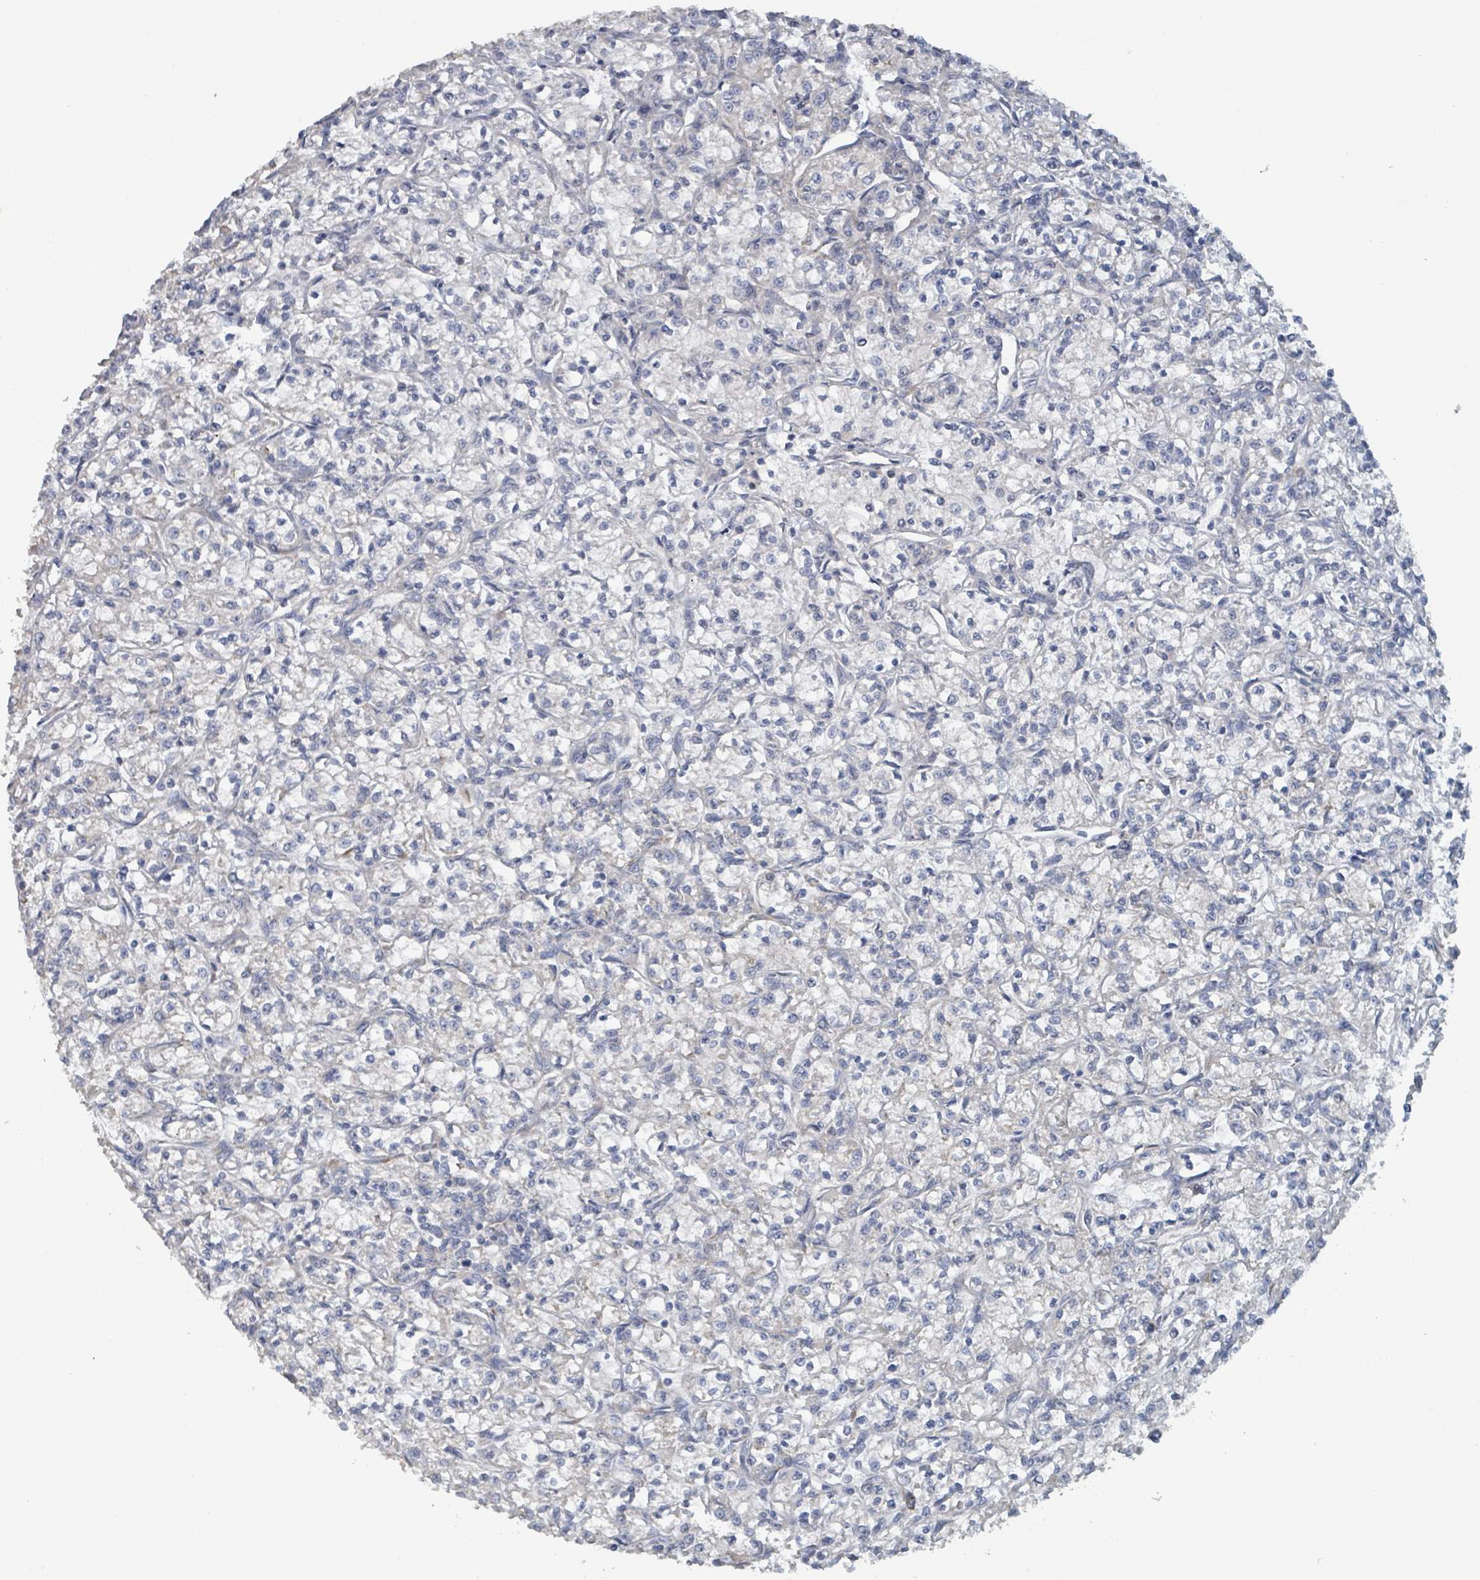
{"staining": {"intensity": "negative", "quantity": "none", "location": "none"}, "tissue": "renal cancer", "cell_type": "Tumor cells", "image_type": "cancer", "snomed": [{"axis": "morphology", "description": "Adenocarcinoma, NOS"}, {"axis": "topography", "description": "Kidney"}], "caption": "Tumor cells are negative for brown protein staining in renal adenocarcinoma.", "gene": "RPL32", "patient": {"sex": "female", "age": 59}}